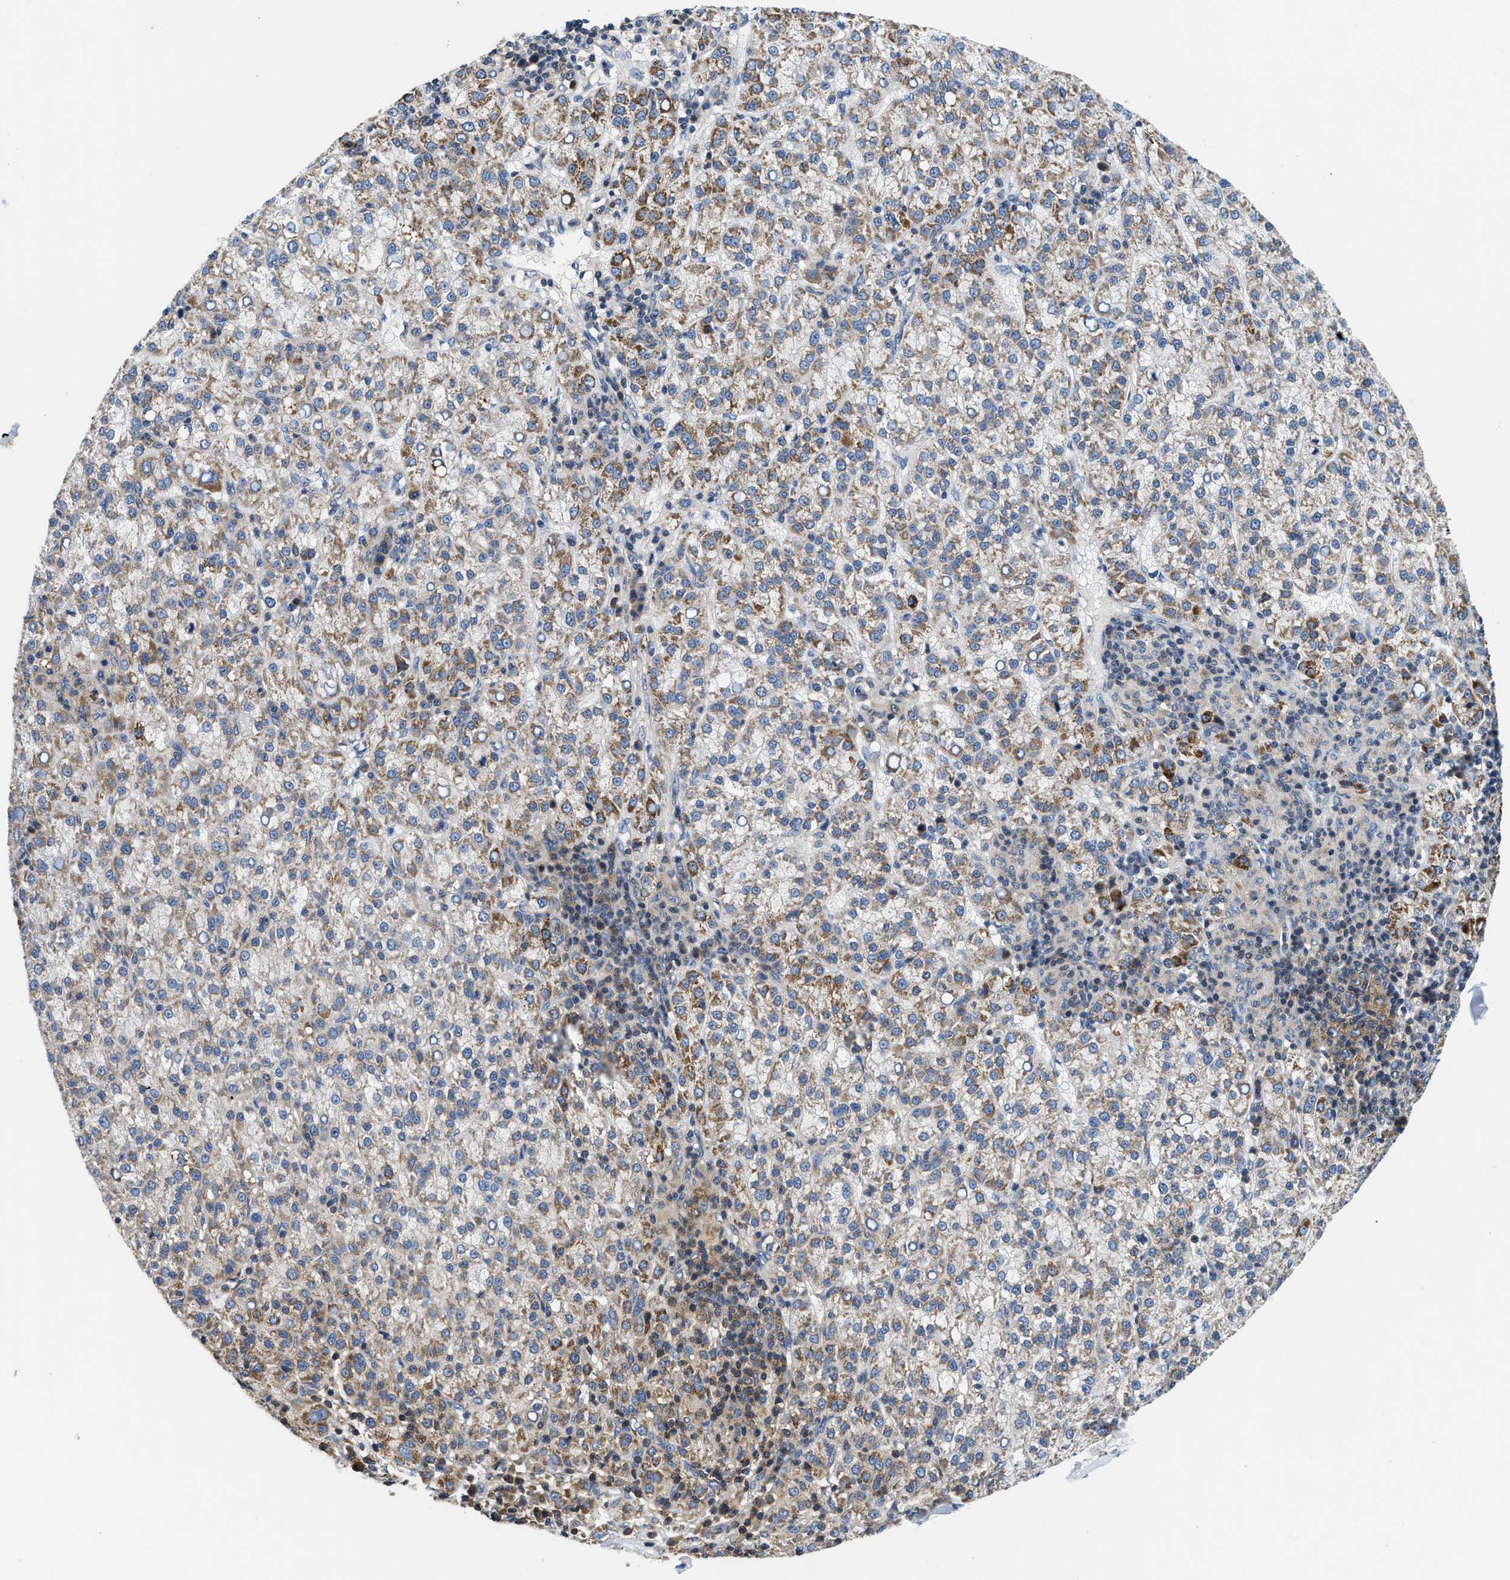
{"staining": {"intensity": "moderate", "quantity": "<25%", "location": "cytoplasmic/membranous"}, "tissue": "liver cancer", "cell_type": "Tumor cells", "image_type": "cancer", "snomed": [{"axis": "morphology", "description": "Carcinoma, Hepatocellular, NOS"}, {"axis": "topography", "description": "Liver"}], "caption": "Immunohistochemistry (IHC) of human liver cancer (hepatocellular carcinoma) exhibits low levels of moderate cytoplasmic/membranous staining in about <25% of tumor cells.", "gene": "CCM2", "patient": {"sex": "female", "age": 58}}